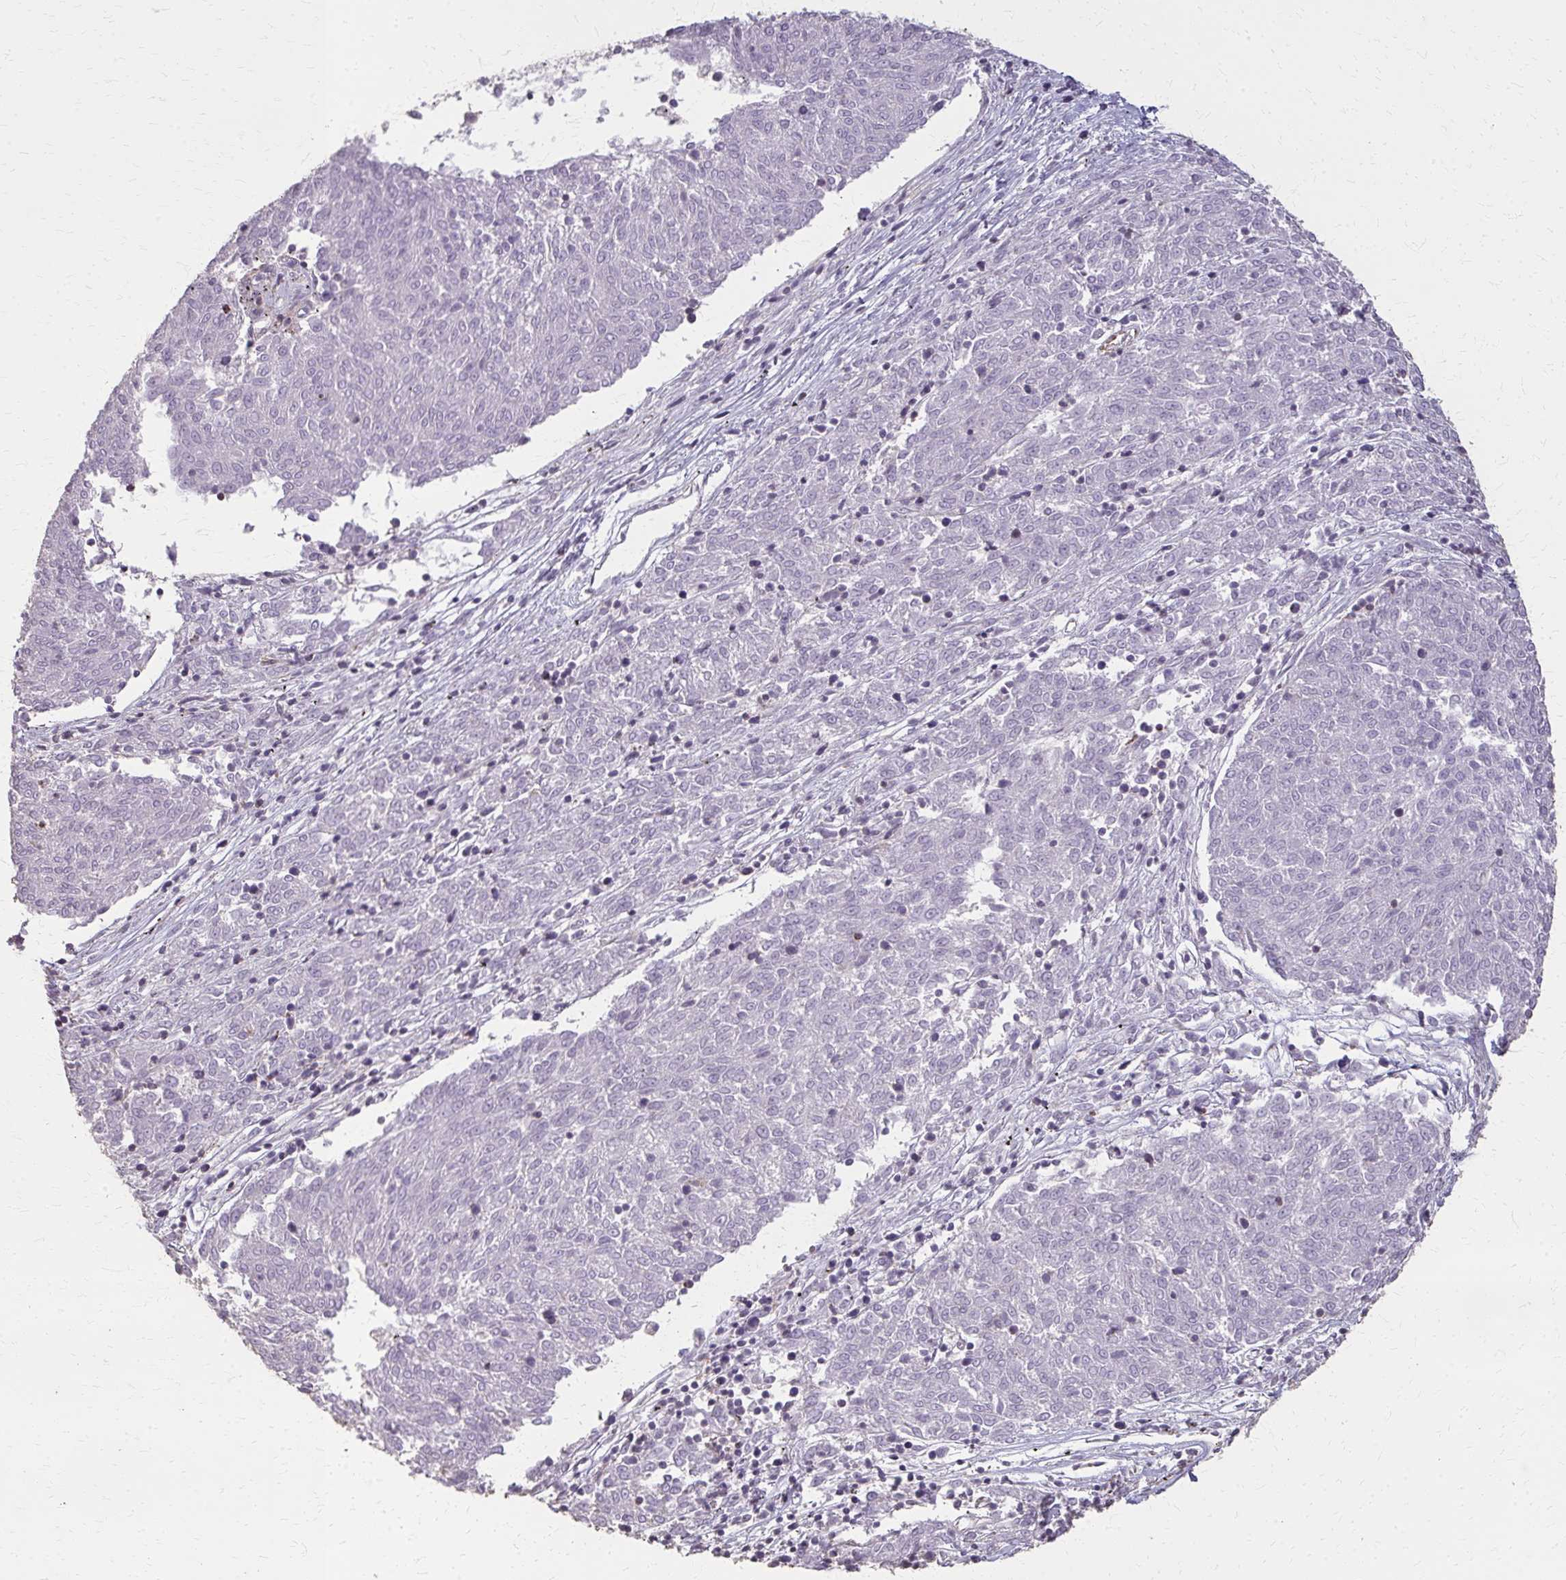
{"staining": {"intensity": "negative", "quantity": "none", "location": "none"}, "tissue": "melanoma", "cell_type": "Tumor cells", "image_type": "cancer", "snomed": [{"axis": "morphology", "description": "Malignant melanoma, NOS"}, {"axis": "topography", "description": "Skin"}], "caption": "Malignant melanoma stained for a protein using immunohistochemistry demonstrates no positivity tumor cells.", "gene": "TENM4", "patient": {"sex": "female", "age": 72}}